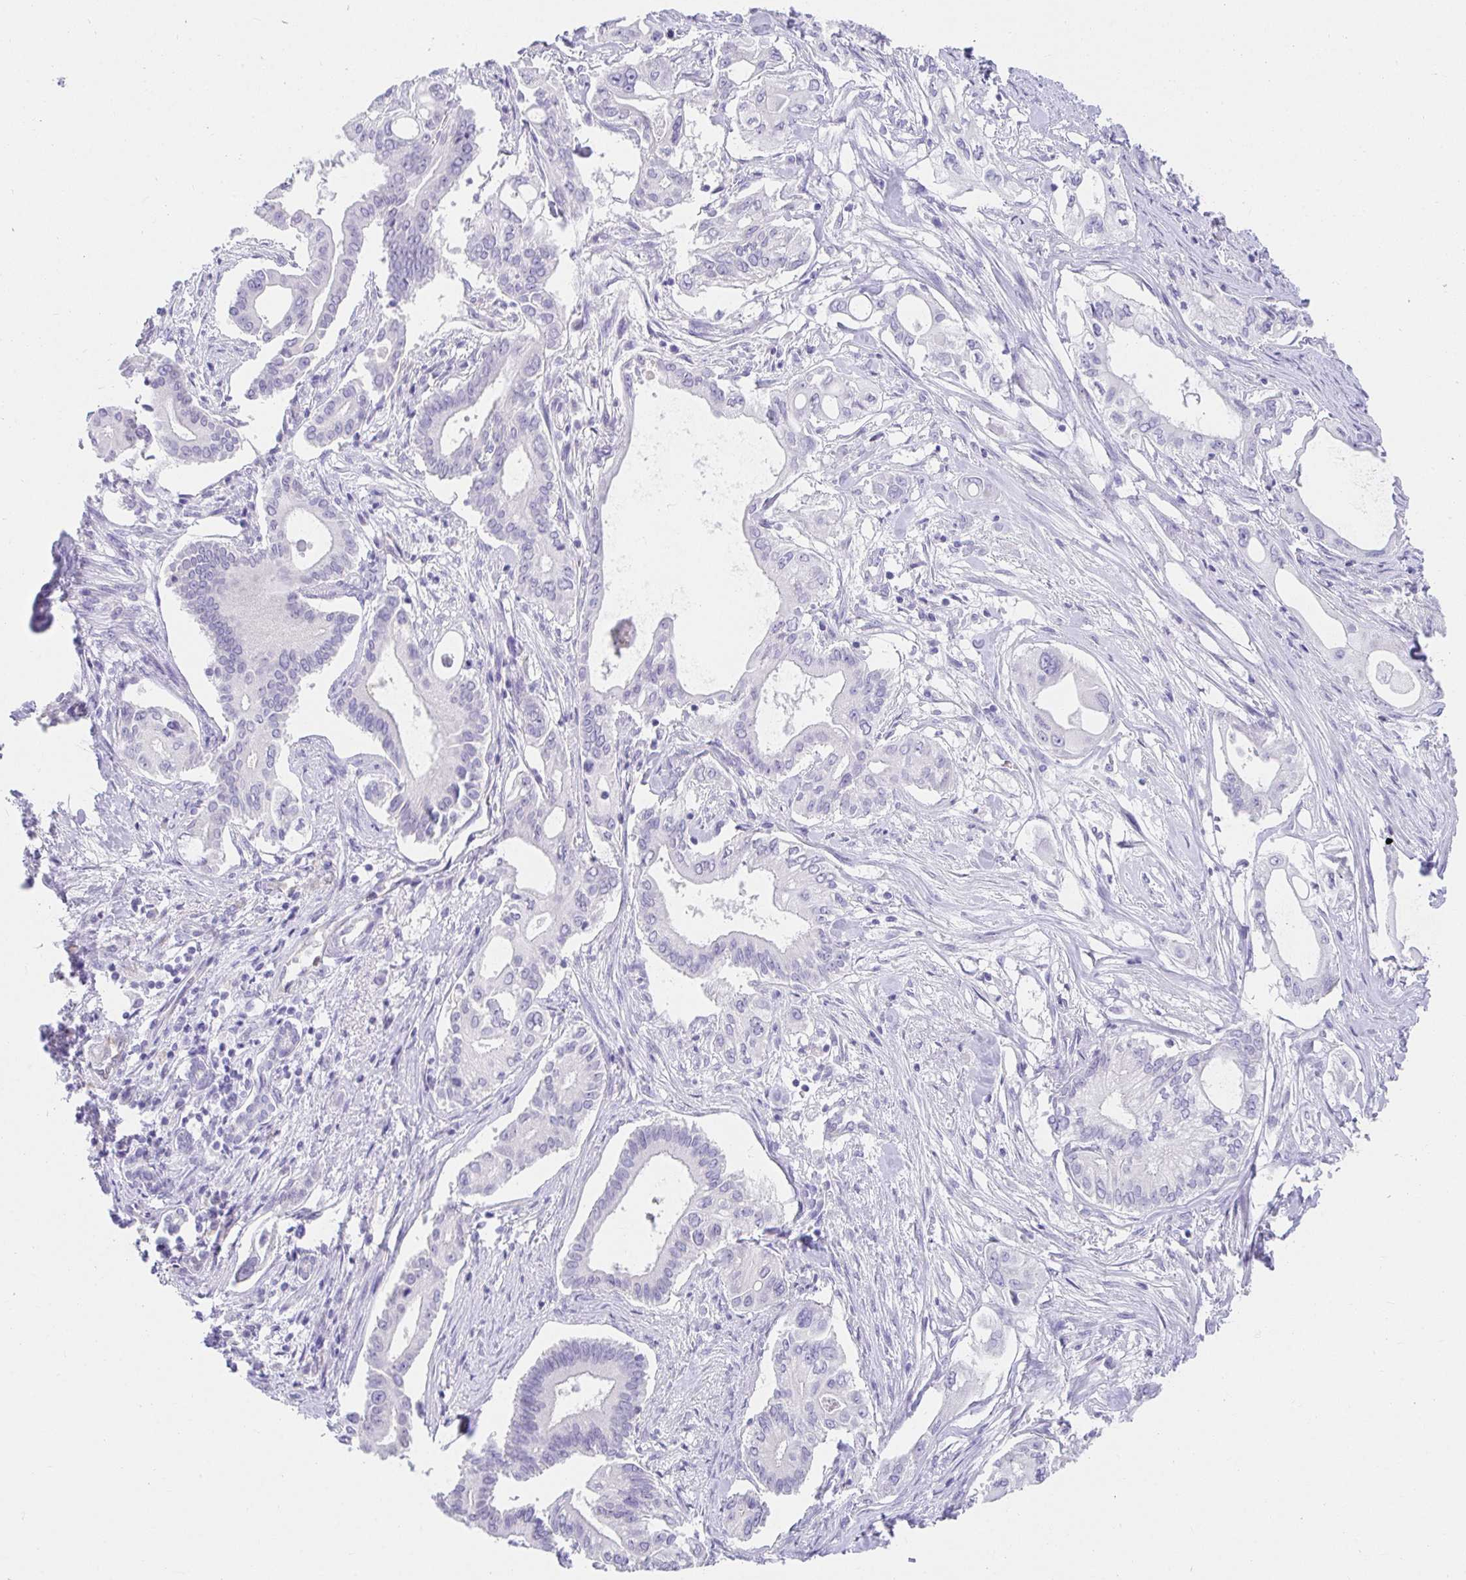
{"staining": {"intensity": "negative", "quantity": "none", "location": "none"}, "tissue": "pancreatic cancer", "cell_type": "Tumor cells", "image_type": "cancer", "snomed": [{"axis": "morphology", "description": "Adenocarcinoma, NOS"}, {"axis": "topography", "description": "Pancreas"}], "caption": "An immunohistochemistry image of adenocarcinoma (pancreatic) is shown. There is no staining in tumor cells of adenocarcinoma (pancreatic).", "gene": "VGLL1", "patient": {"sex": "female", "age": 68}}